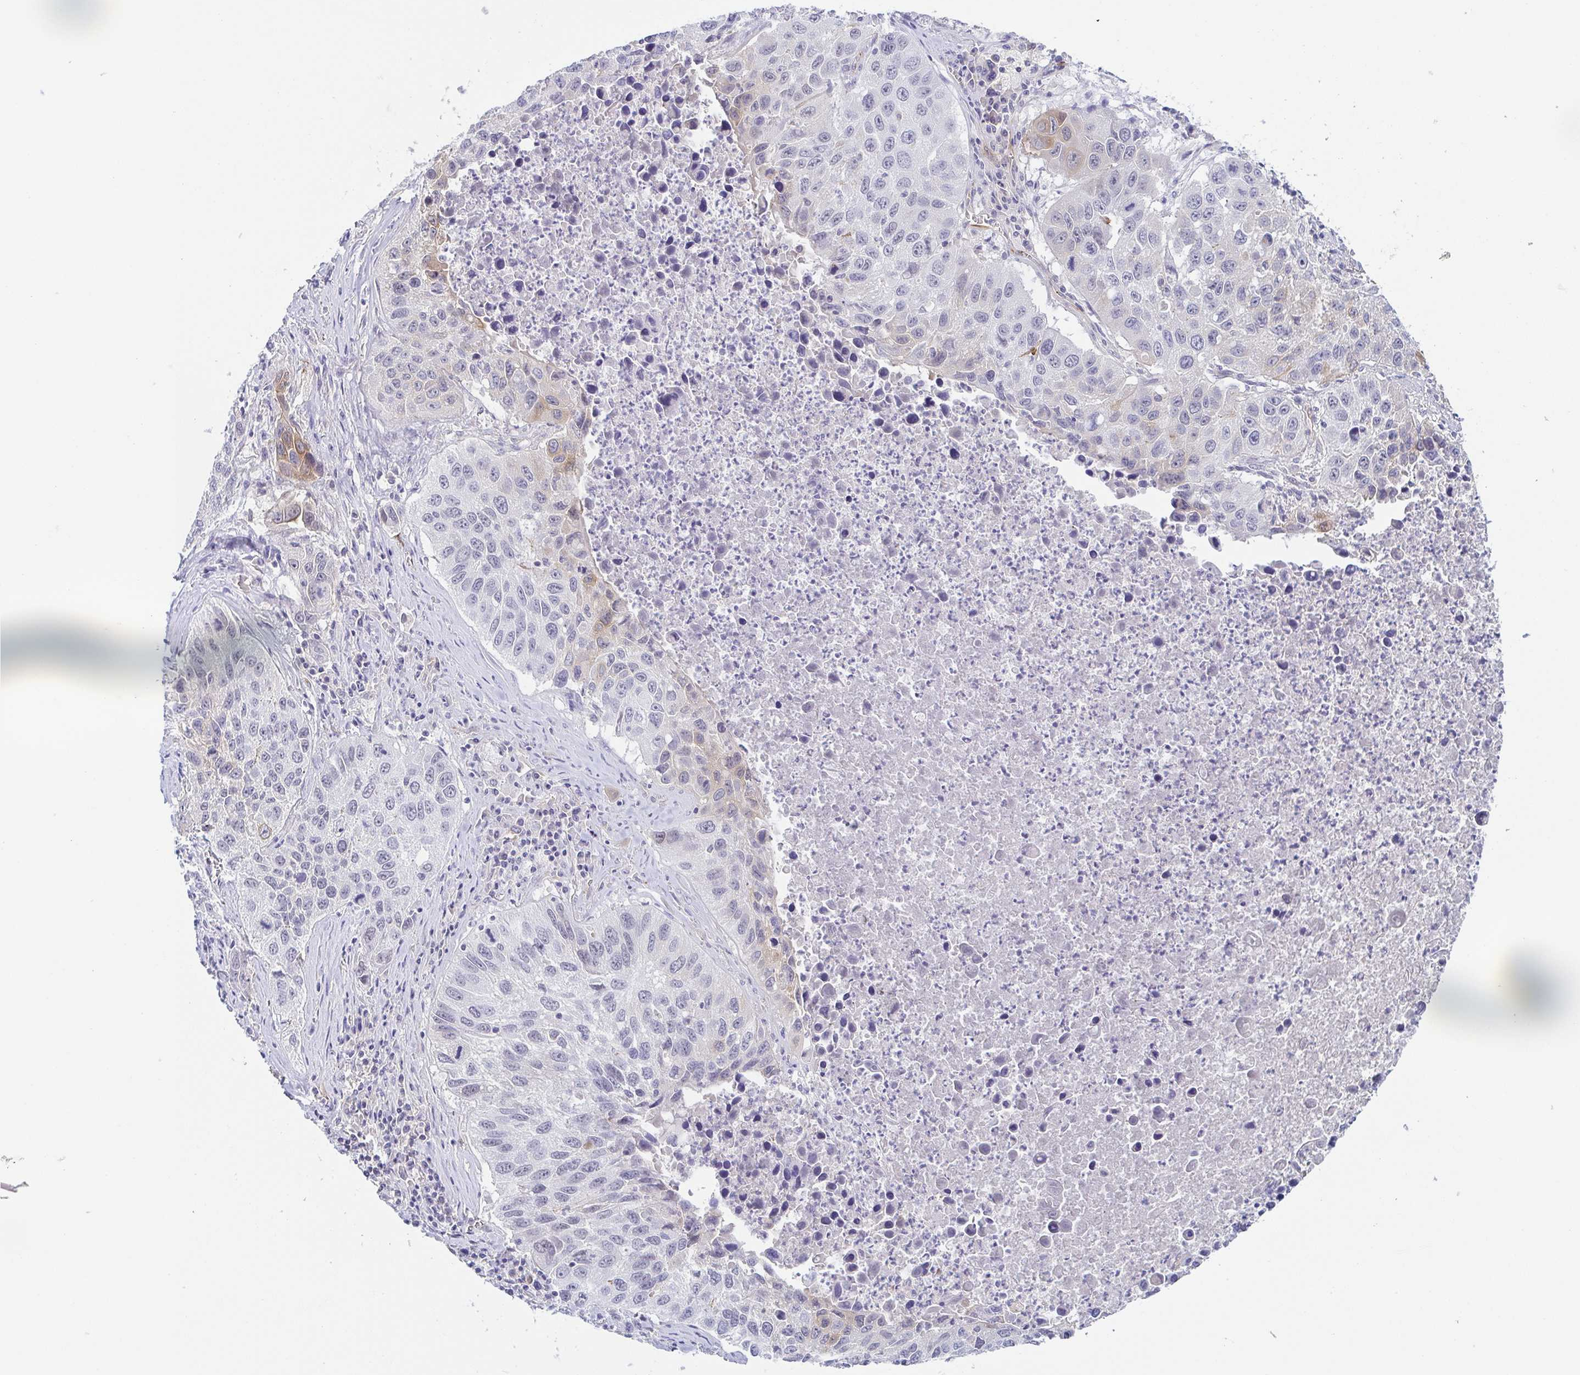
{"staining": {"intensity": "weak", "quantity": "25%-75%", "location": "cytoplasmic/membranous"}, "tissue": "lung cancer", "cell_type": "Tumor cells", "image_type": "cancer", "snomed": [{"axis": "morphology", "description": "Squamous cell carcinoma, NOS"}, {"axis": "topography", "description": "Lung"}], "caption": "High-magnification brightfield microscopy of lung cancer stained with DAB (3,3'-diaminobenzidine) (brown) and counterstained with hematoxylin (blue). tumor cells exhibit weak cytoplasmic/membranous staining is seen in about25%-75% of cells.", "gene": "COL17A1", "patient": {"sex": "female", "age": 61}}